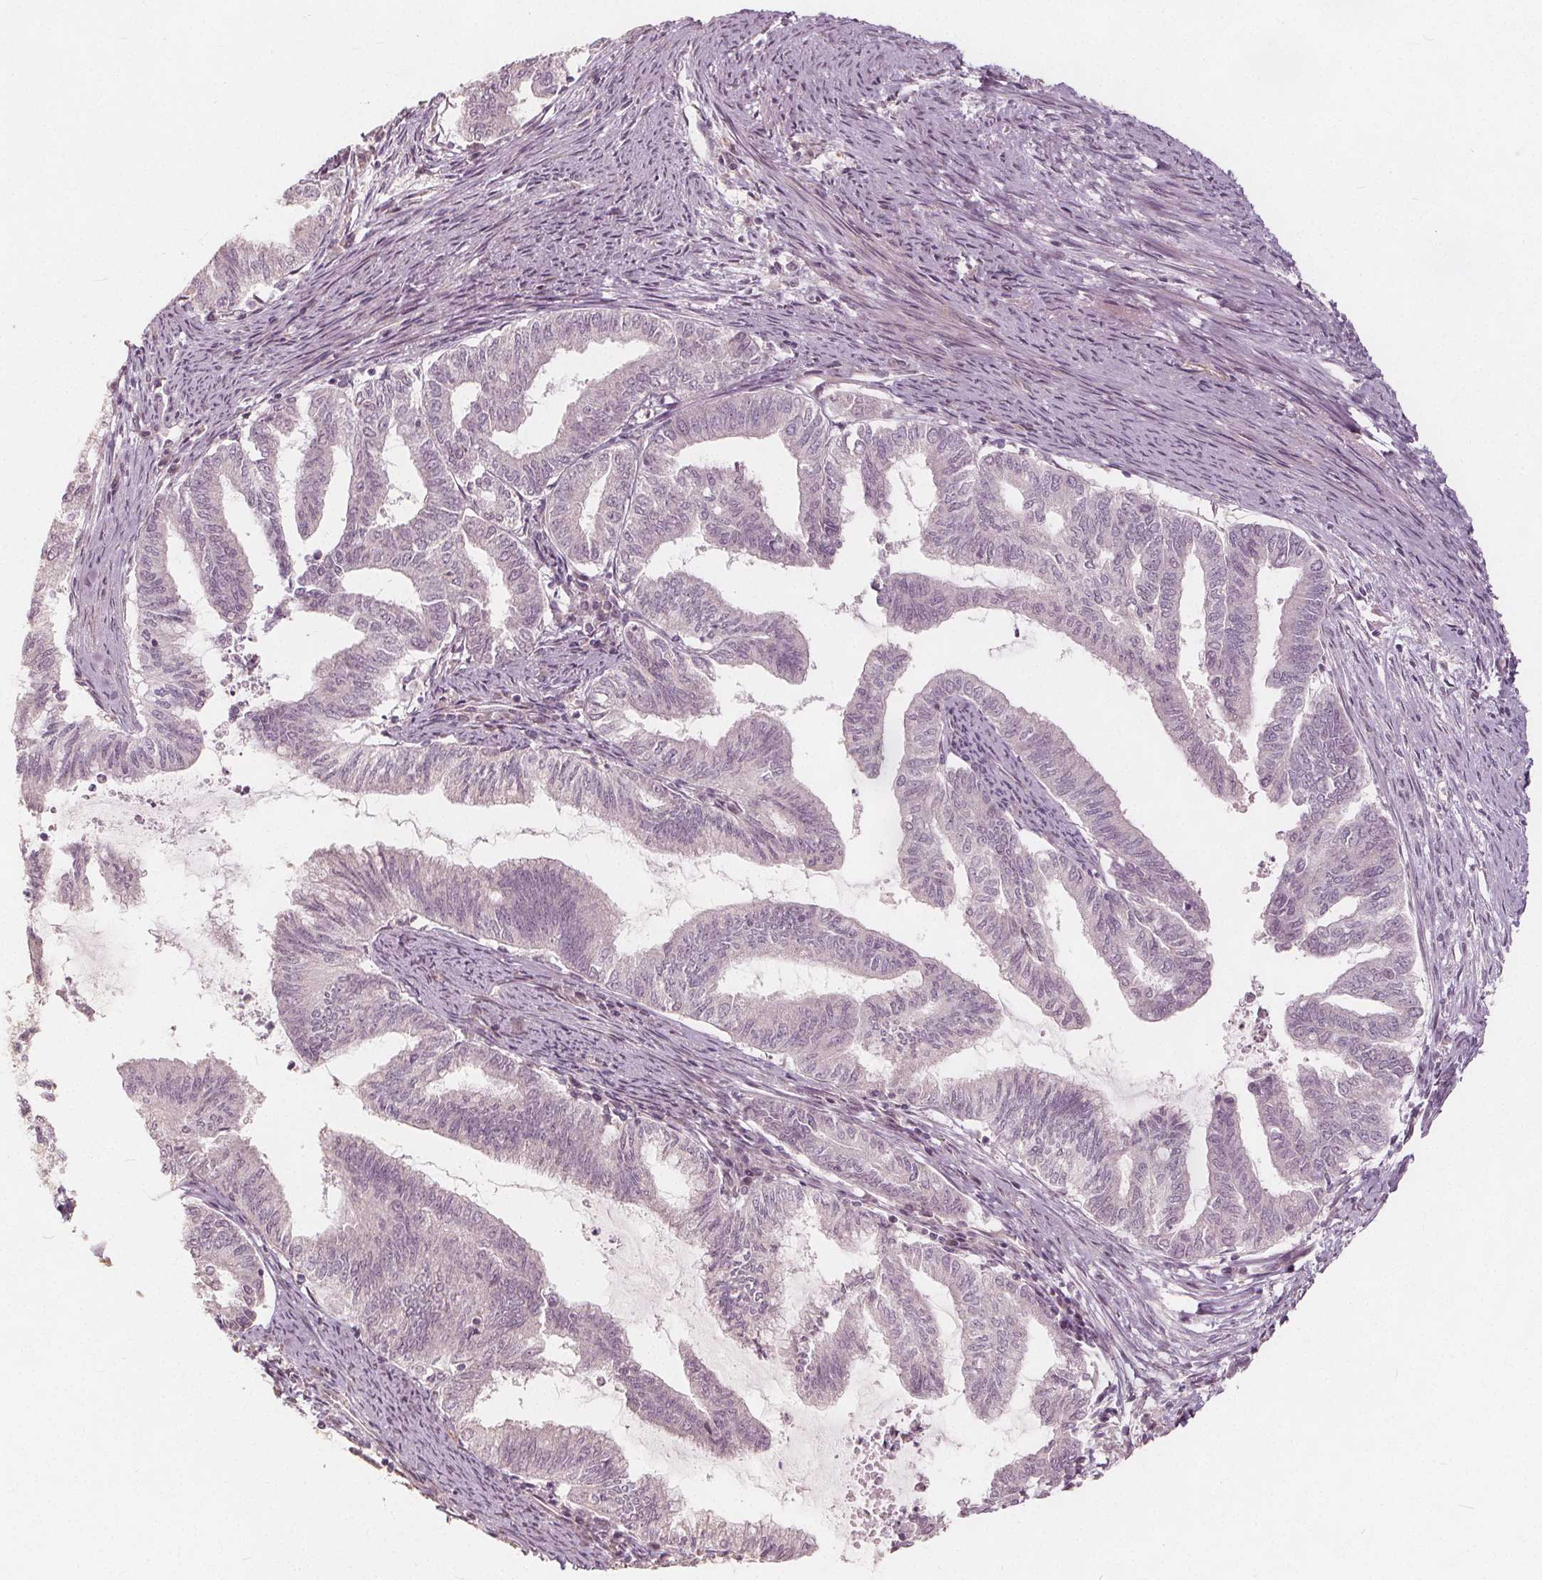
{"staining": {"intensity": "negative", "quantity": "none", "location": "none"}, "tissue": "endometrial cancer", "cell_type": "Tumor cells", "image_type": "cancer", "snomed": [{"axis": "morphology", "description": "Adenocarcinoma, NOS"}, {"axis": "topography", "description": "Endometrium"}], "caption": "High magnification brightfield microscopy of adenocarcinoma (endometrial) stained with DAB (brown) and counterstained with hematoxylin (blue): tumor cells show no significant positivity.", "gene": "PTPRT", "patient": {"sex": "female", "age": 79}}